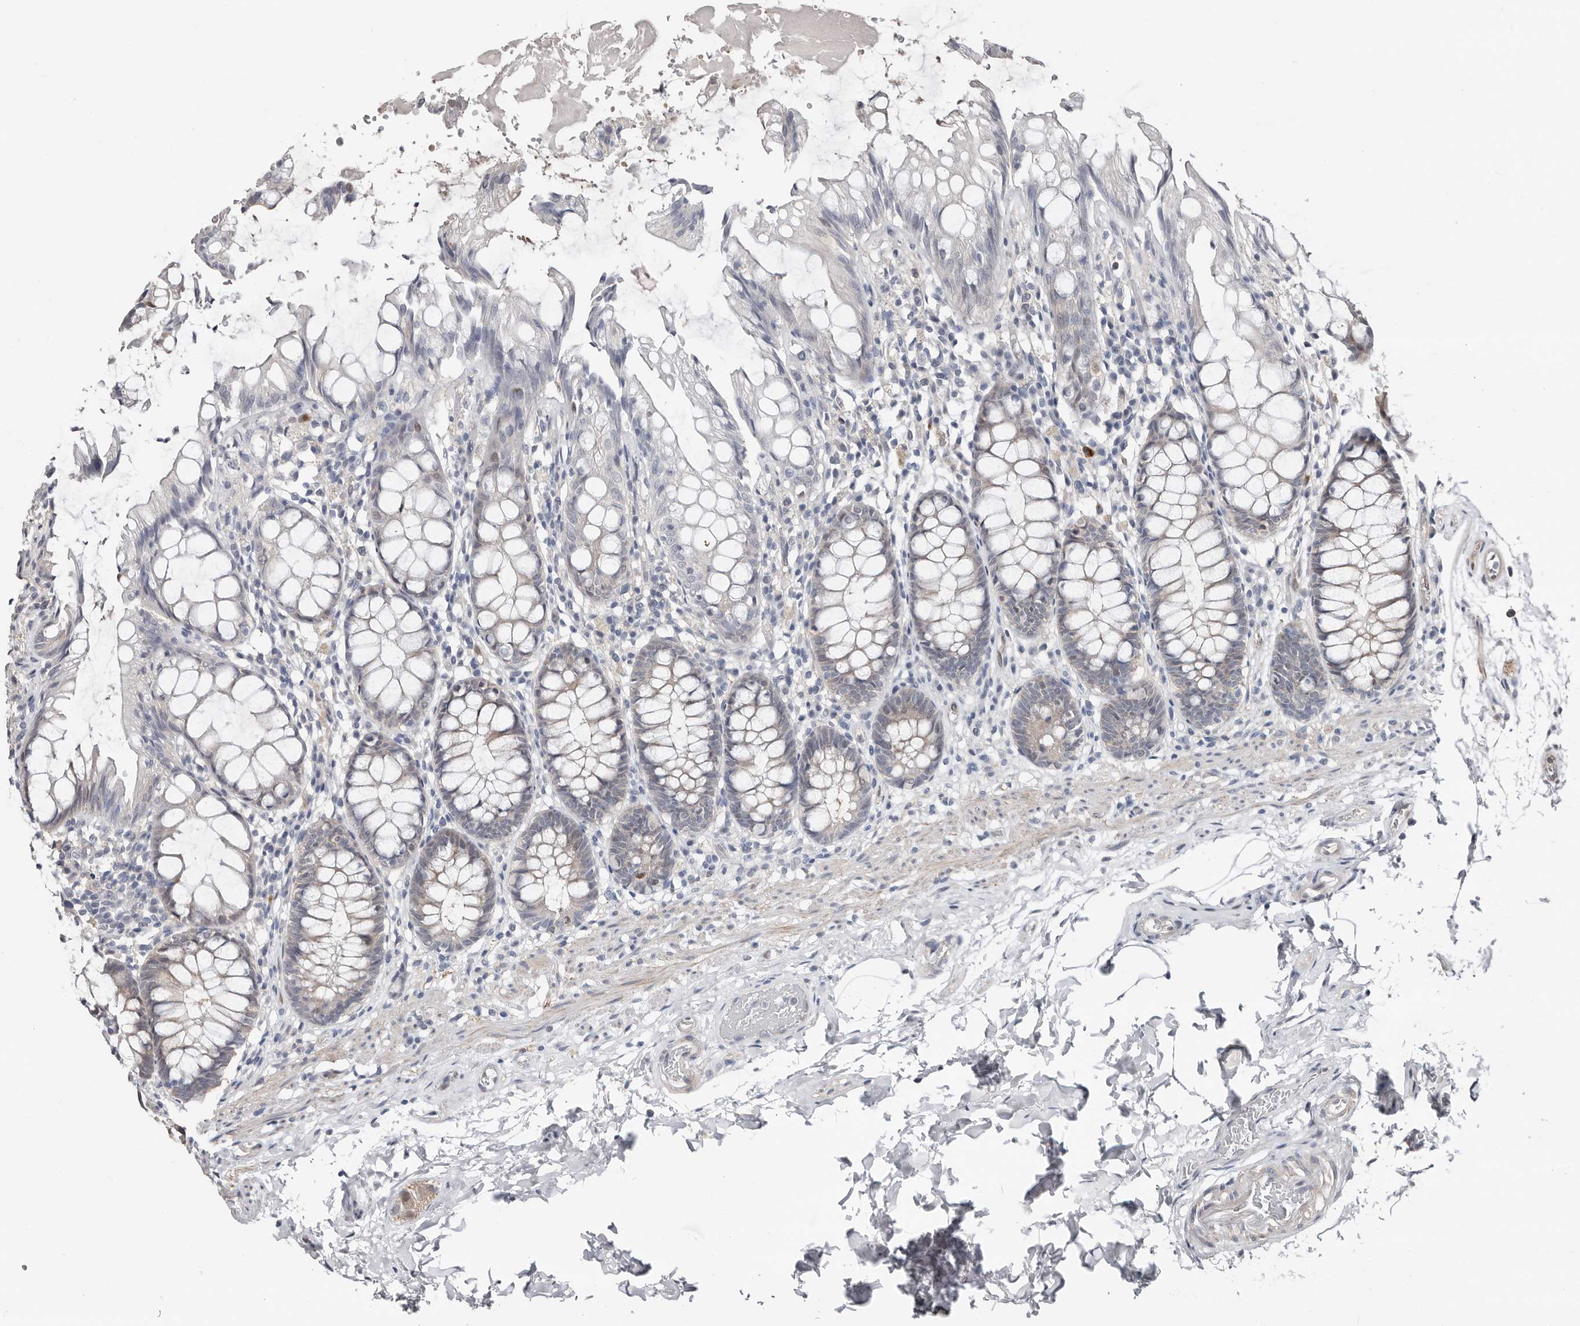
{"staining": {"intensity": "weak", "quantity": "<25%", "location": "cytoplasmic/membranous"}, "tissue": "rectum", "cell_type": "Glandular cells", "image_type": "normal", "snomed": [{"axis": "morphology", "description": "Normal tissue, NOS"}, {"axis": "topography", "description": "Rectum"}], "caption": "DAB (3,3'-diaminobenzidine) immunohistochemical staining of normal rectum displays no significant expression in glandular cells. Nuclei are stained in blue.", "gene": "ASRGL1", "patient": {"sex": "male", "age": 64}}